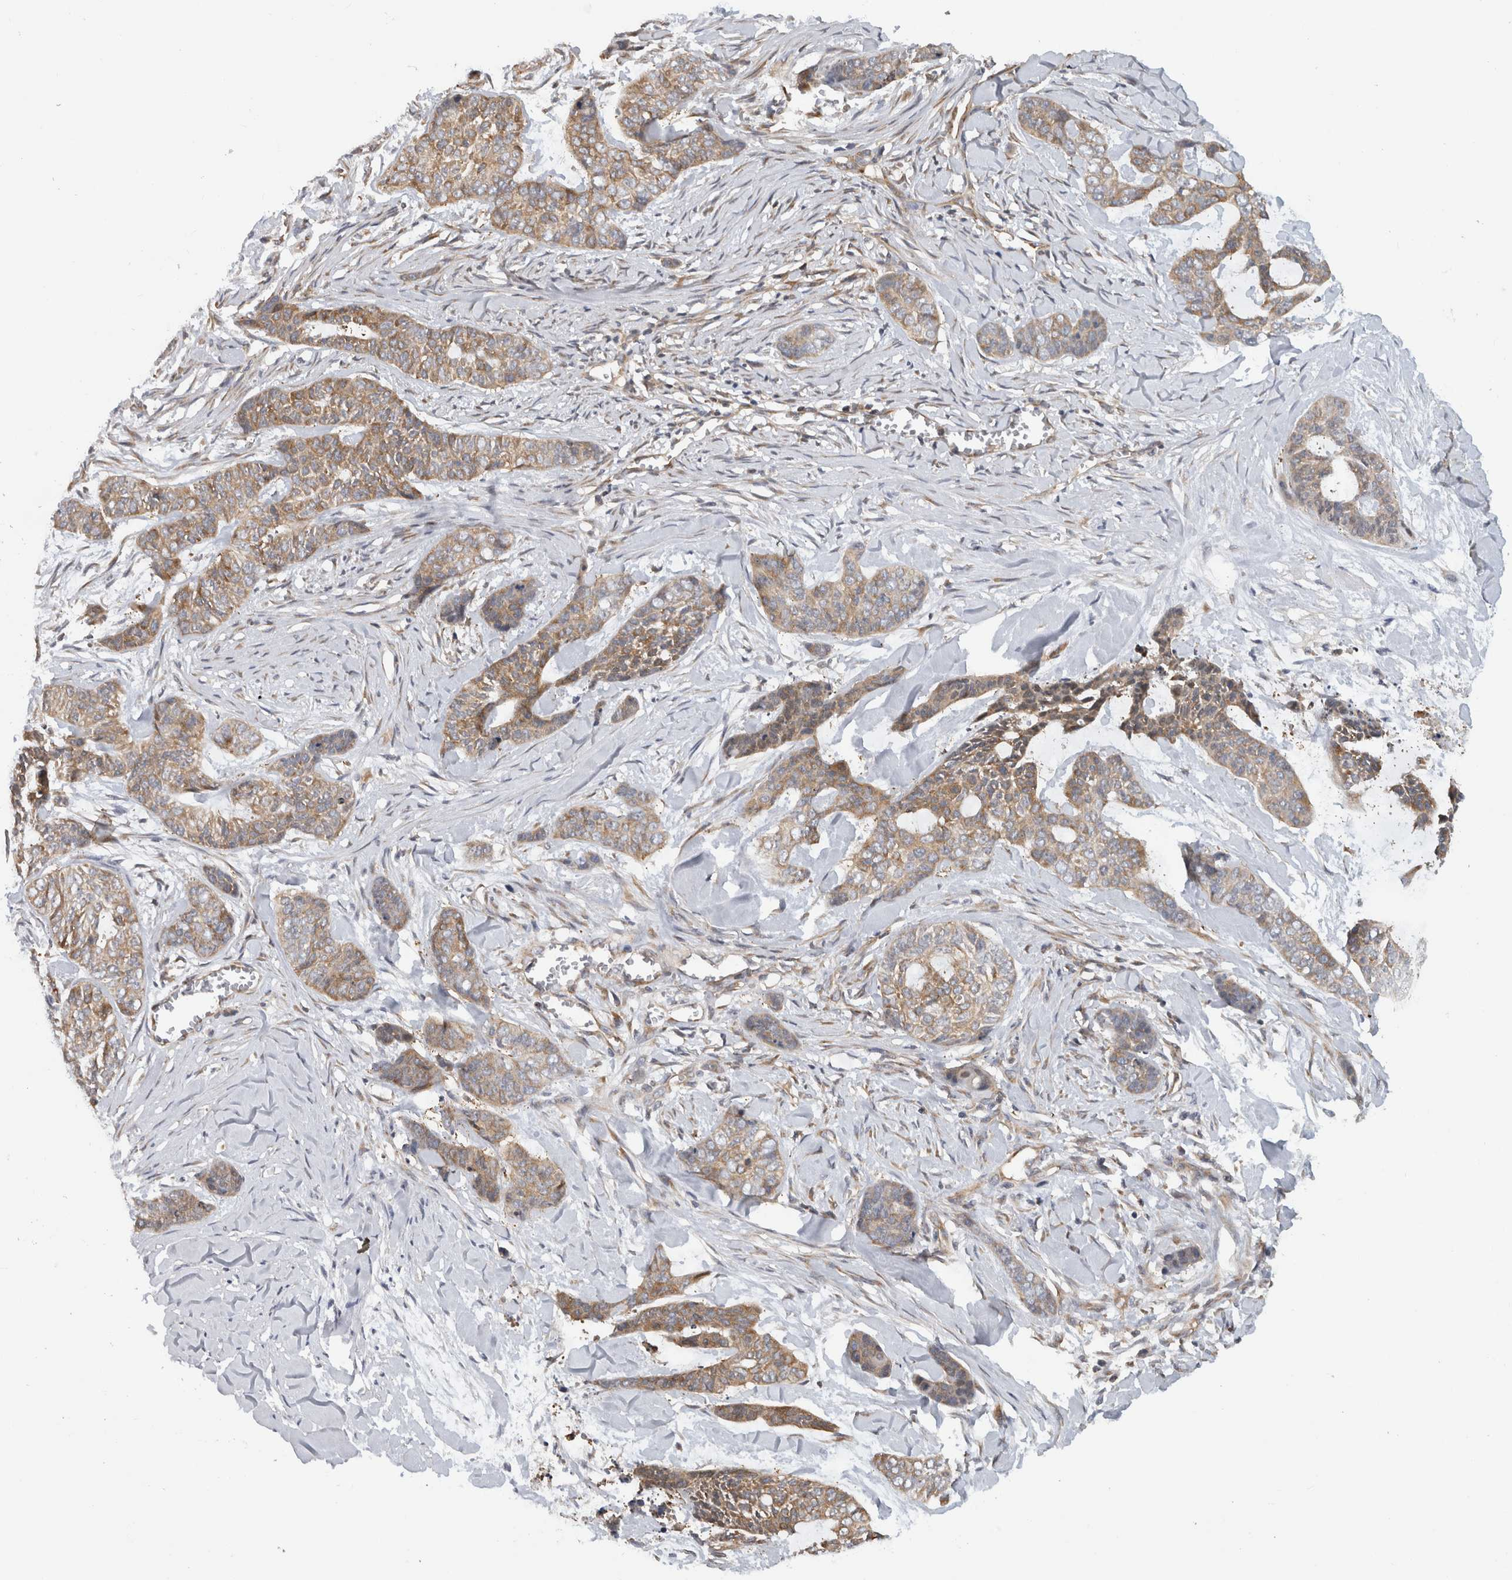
{"staining": {"intensity": "moderate", "quantity": ">75%", "location": "cytoplasmic/membranous"}, "tissue": "skin cancer", "cell_type": "Tumor cells", "image_type": "cancer", "snomed": [{"axis": "morphology", "description": "Basal cell carcinoma"}, {"axis": "topography", "description": "Skin"}], "caption": "DAB (3,3'-diaminobenzidine) immunohistochemical staining of human skin basal cell carcinoma demonstrates moderate cytoplasmic/membranous protein positivity in about >75% of tumor cells. Using DAB (3,3'-diaminobenzidine) (brown) and hematoxylin (blue) stains, captured at high magnification using brightfield microscopy.", "gene": "PARP6", "patient": {"sex": "female", "age": 64}}